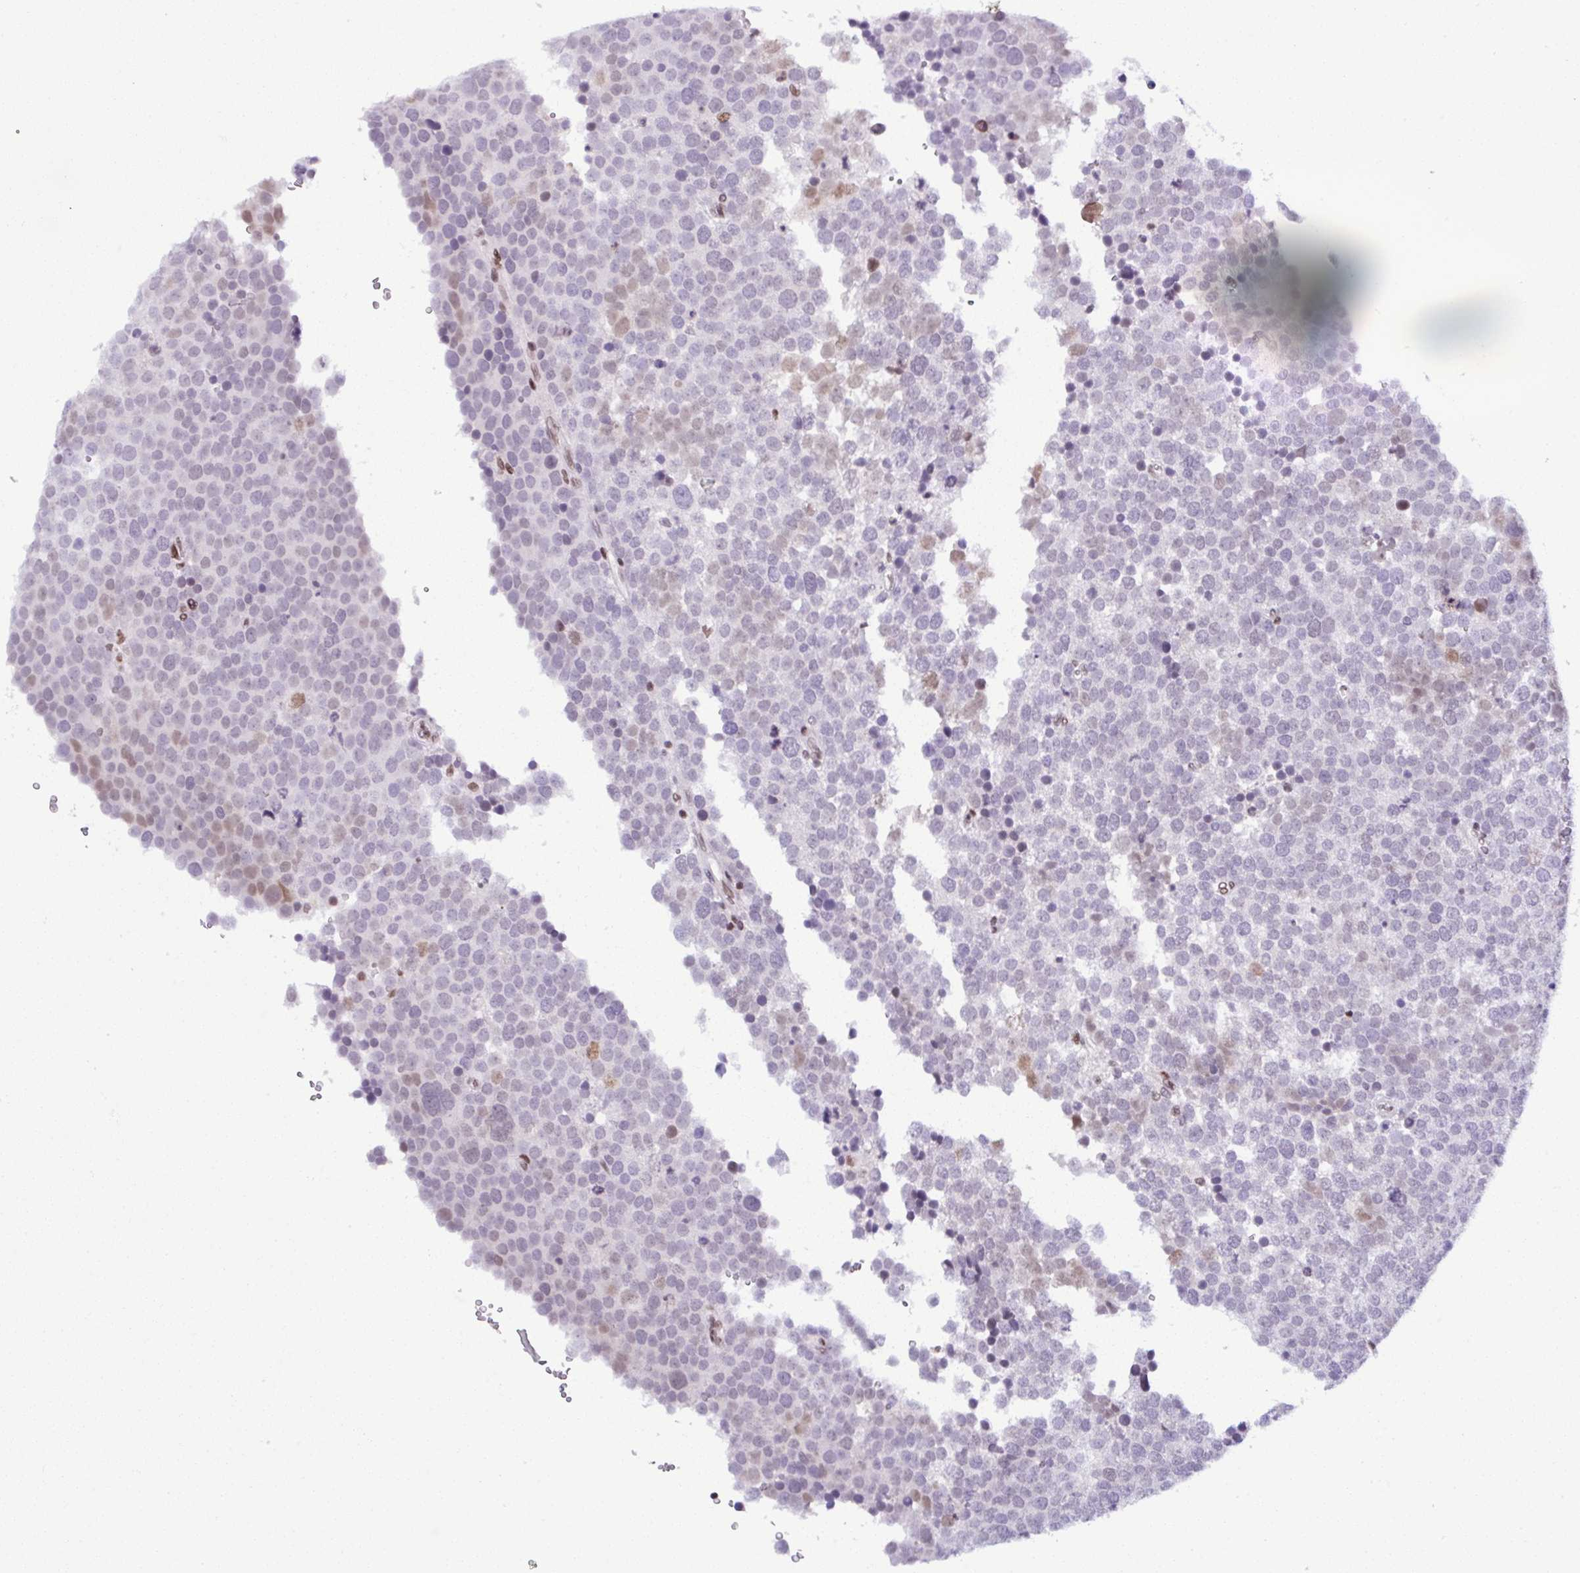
{"staining": {"intensity": "moderate", "quantity": "<25%", "location": "nuclear"}, "tissue": "testis cancer", "cell_type": "Tumor cells", "image_type": "cancer", "snomed": [{"axis": "morphology", "description": "Seminoma, NOS"}, {"axis": "topography", "description": "Testis"}], "caption": "Immunohistochemistry (IHC) photomicrograph of neoplastic tissue: human testis cancer stained using immunohistochemistry (IHC) reveals low levels of moderate protein expression localized specifically in the nuclear of tumor cells, appearing as a nuclear brown color.", "gene": "DR1", "patient": {"sex": "male", "age": 71}}